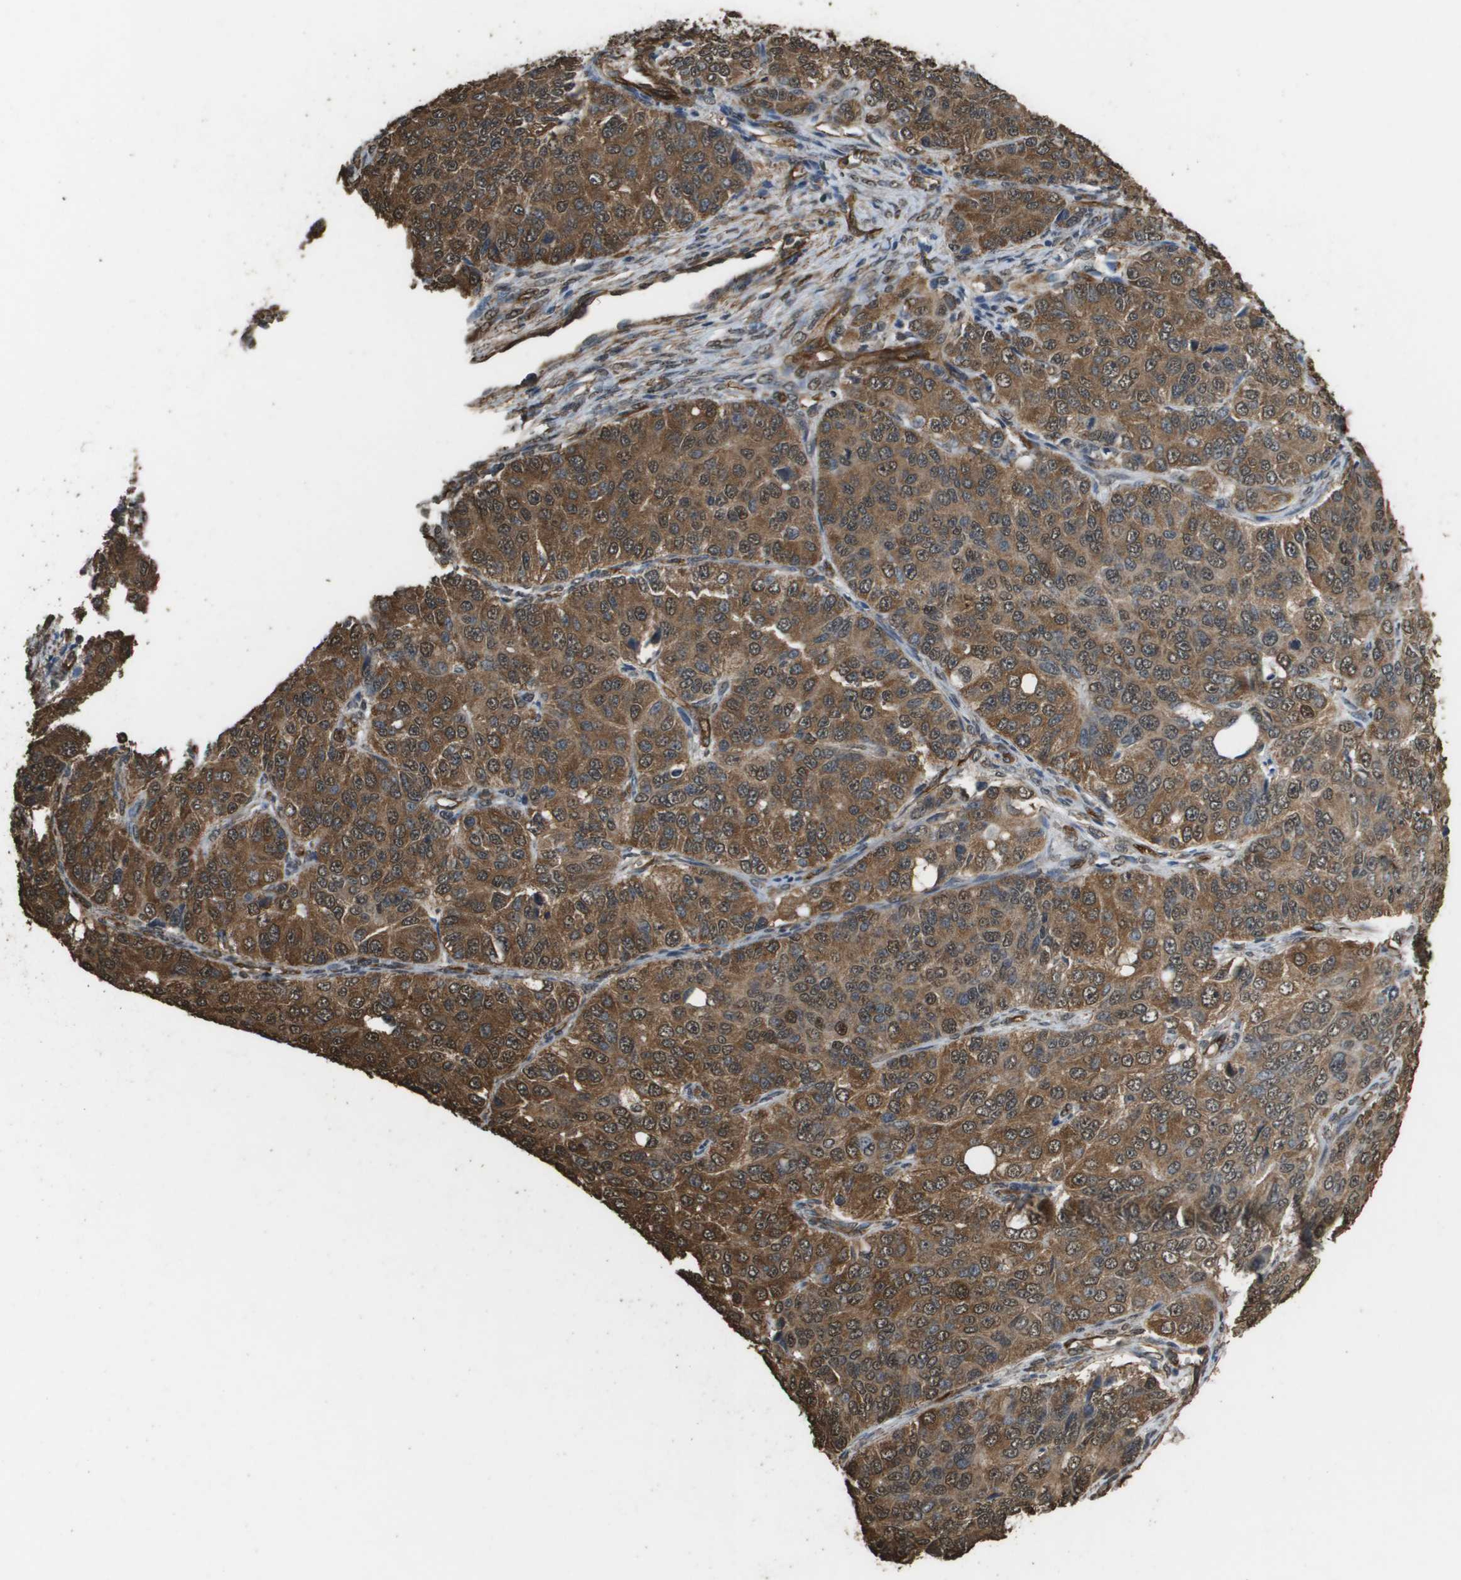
{"staining": {"intensity": "strong", "quantity": ">75%", "location": "cytoplasmic/membranous,nuclear"}, "tissue": "ovarian cancer", "cell_type": "Tumor cells", "image_type": "cancer", "snomed": [{"axis": "morphology", "description": "Carcinoma, endometroid"}, {"axis": "topography", "description": "Ovary"}], "caption": "Protein expression analysis of ovarian cancer (endometroid carcinoma) displays strong cytoplasmic/membranous and nuclear expression in approximately >75% of tumor cells. (DAB (3,3'-diaminobenzidine) IHC, brown staining for protein, blue staining for nuclei).", "gene": "AAMP", "patient": {"sex": "female", "age": 51}}